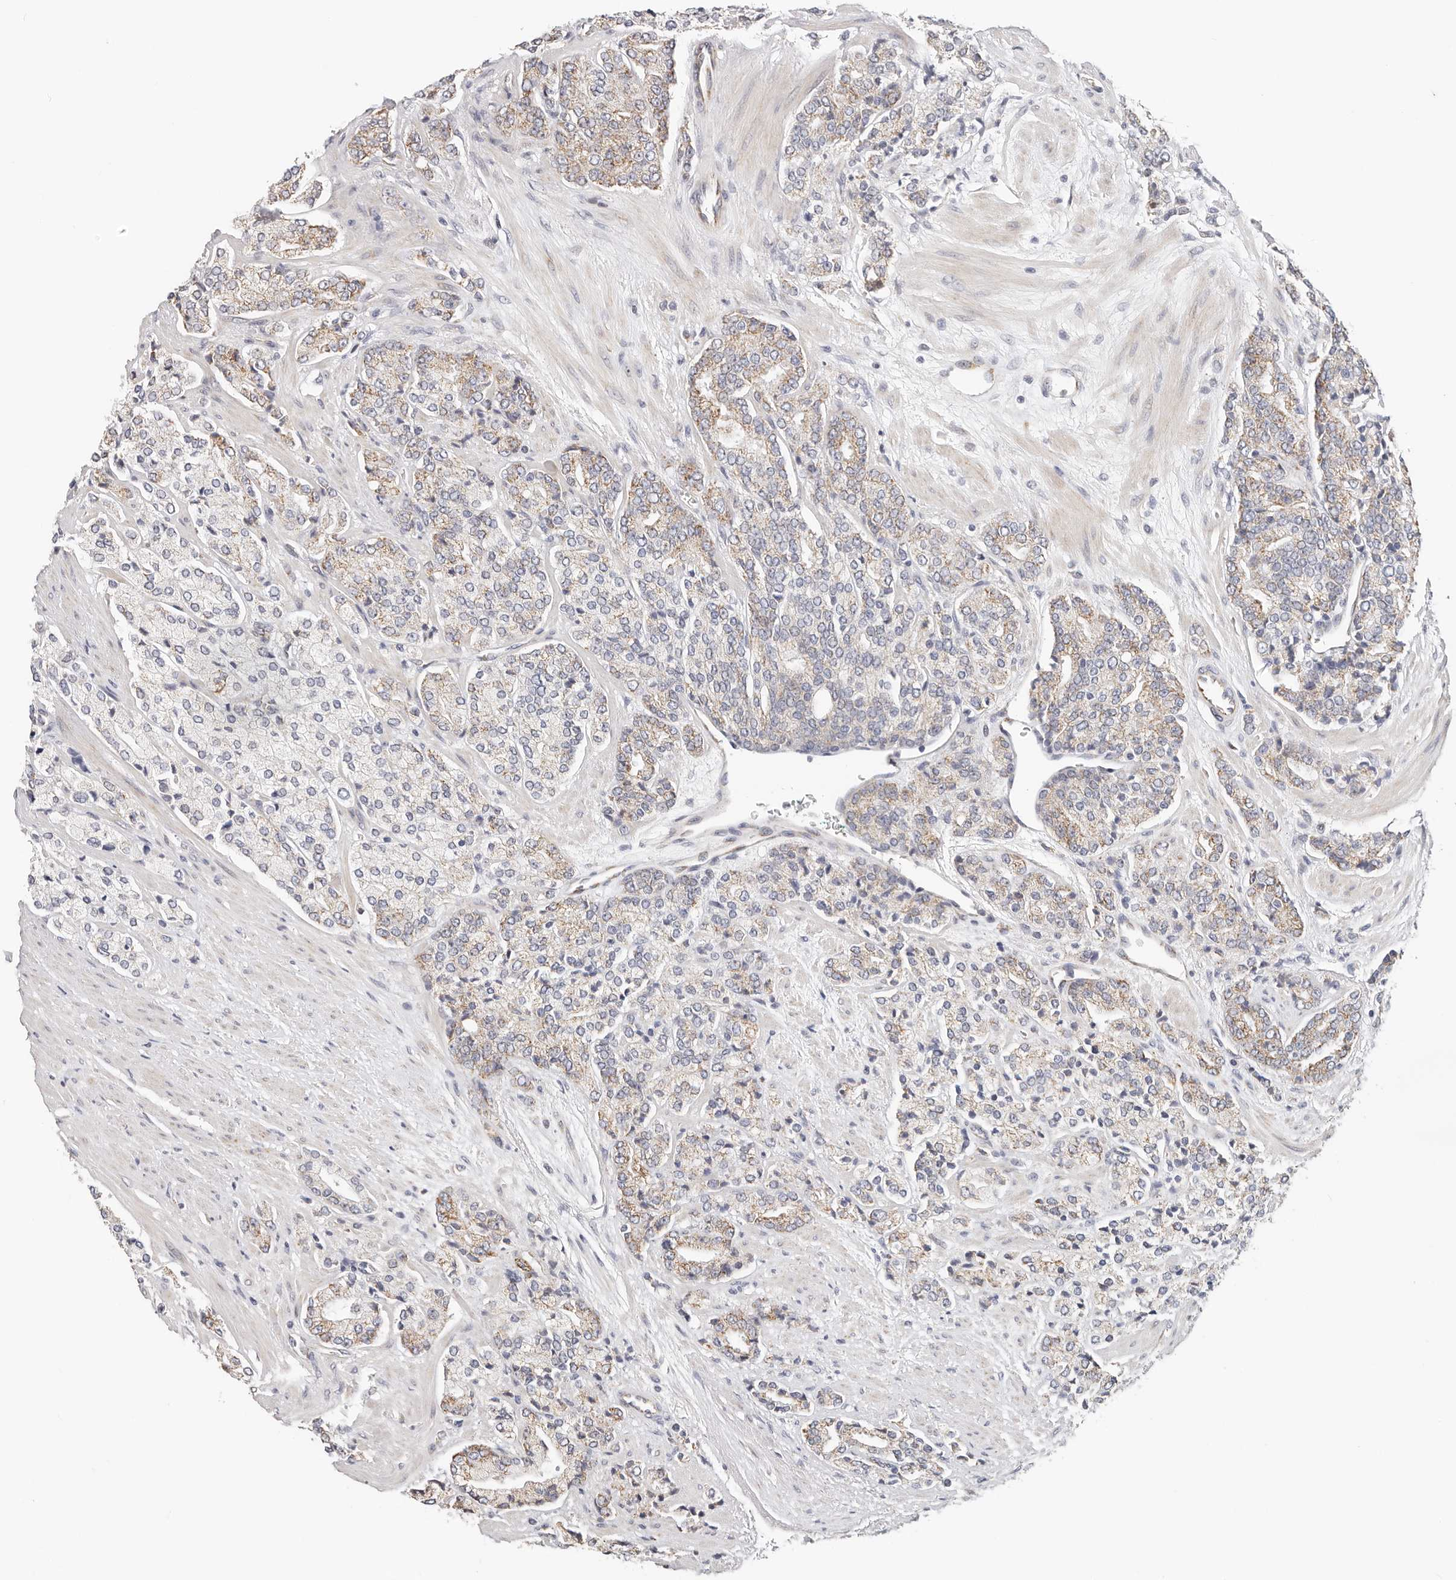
{"staining": {"intensity": "moderate", "quantity": "25%-75%", "location": "cytoplasmic/membranous"}, "tissue": "prostate cancer", "cell_type": "Tumor cells", "image_type": "cancer", "snomed": [{"axis": "morphology", "description": "Adenocarcinoma, High grade"}, {"axis": "topography", "description": "Prostate"}], "caption": "There is medium levels of moderate cytoplasmic/membranous positivity in tumor cells of prostate high-grade adenocarcinoma, as demonstrated by immunohistochemical staining (brown color).", "gene": "AFDN", "patient": {"sex": "male", "age": 71}}